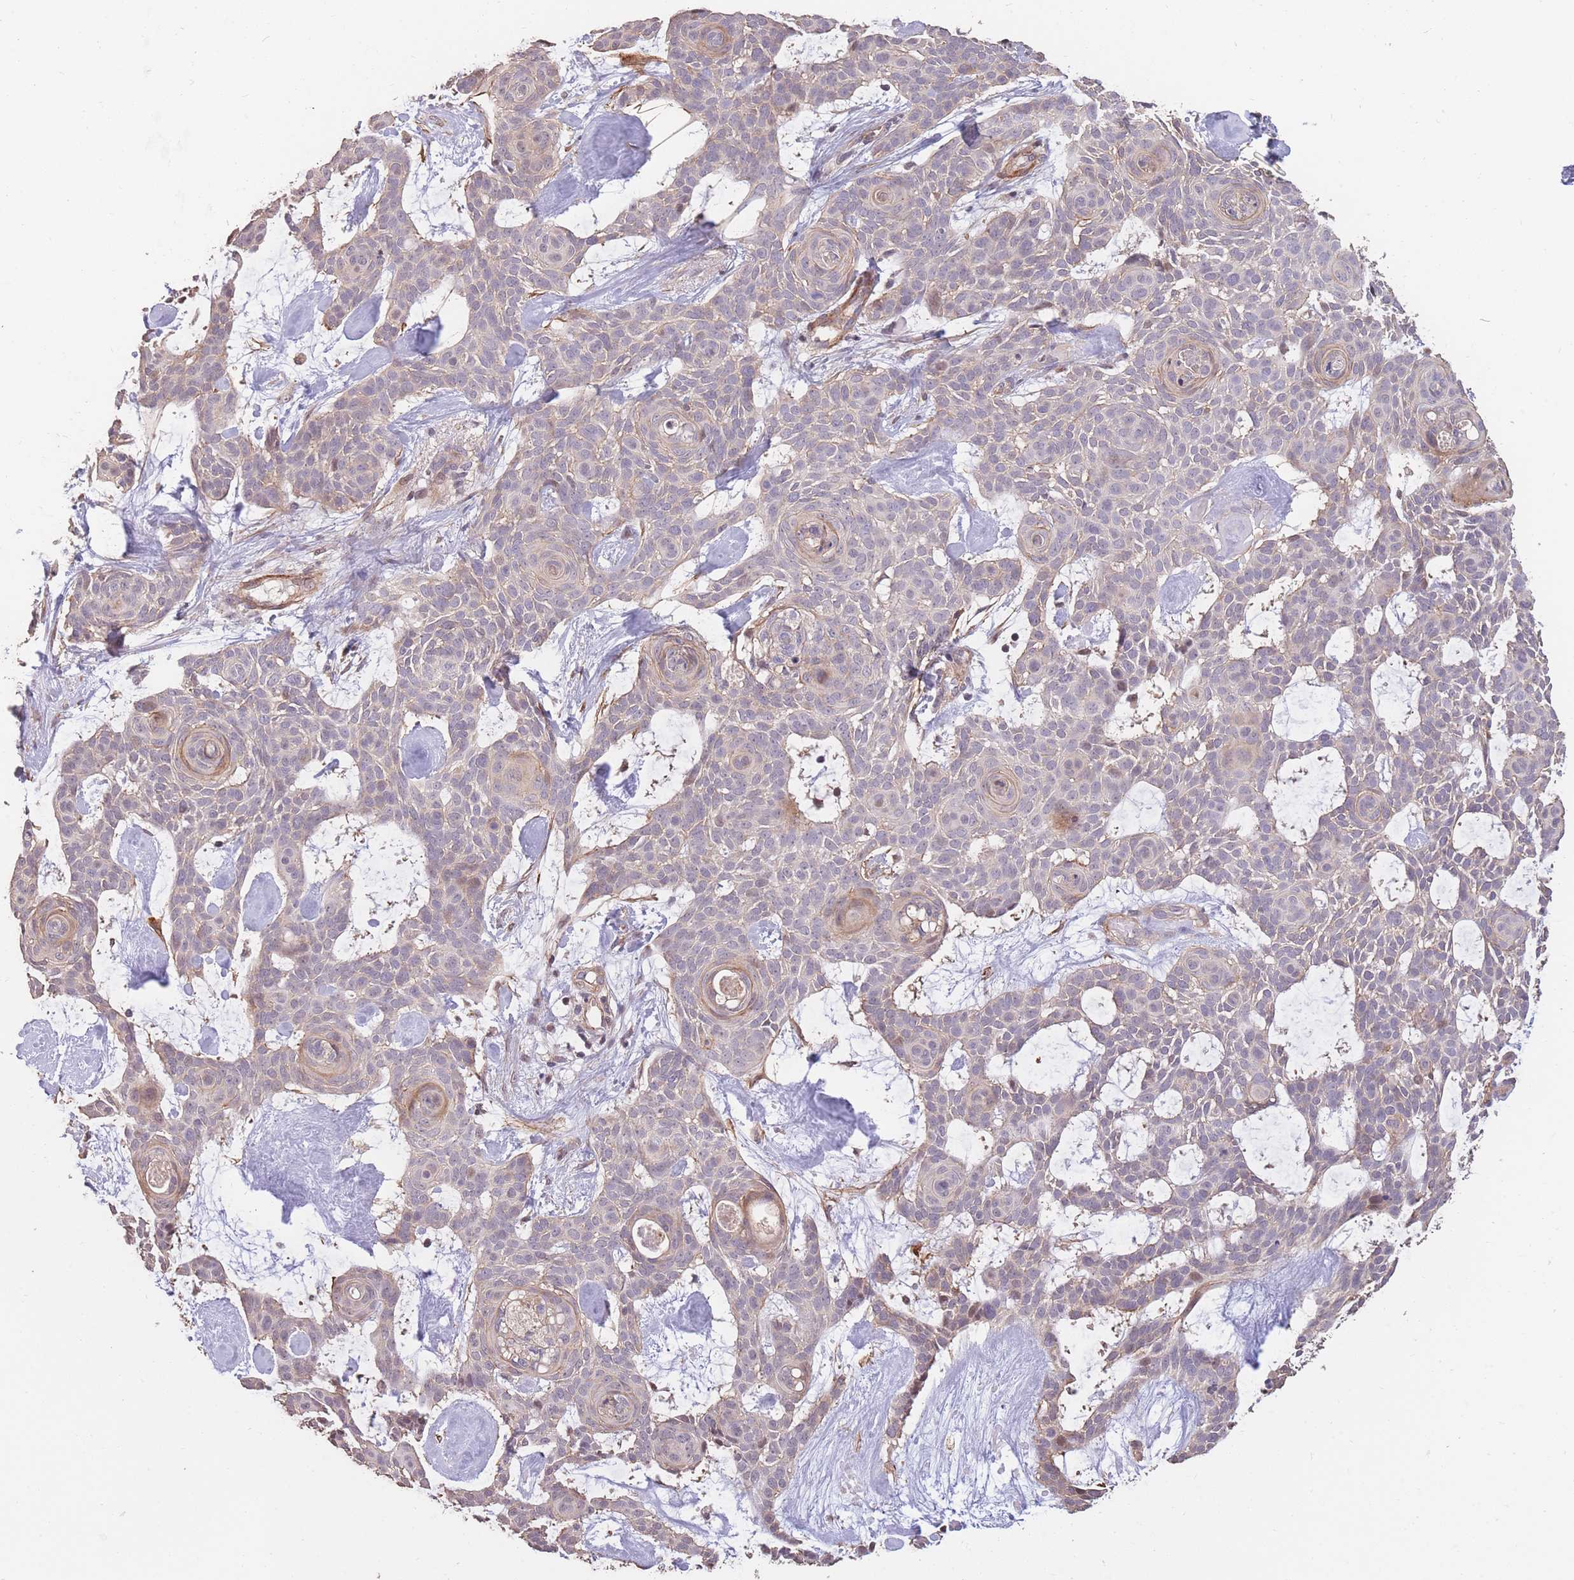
{"staining": {"intensity": "weak", "quantity": "<25%", "location": "cytoplasmic/membranous"}, "tissue": "skin cancer", "cell_type": "Tumor cells", "image_type": "cancer", "snomed": [{"axis": "morphology", "description": "Basal cell carcinoma"}, {"axis": "topography", "description": "Skin"}], "caption": "The histopathology image demonstrates no significant staining in tumor cells of skin cancer (basal cell carcinoma).", "gene": "NLRC4", "patient": {"sex": "male", "age": 61}}